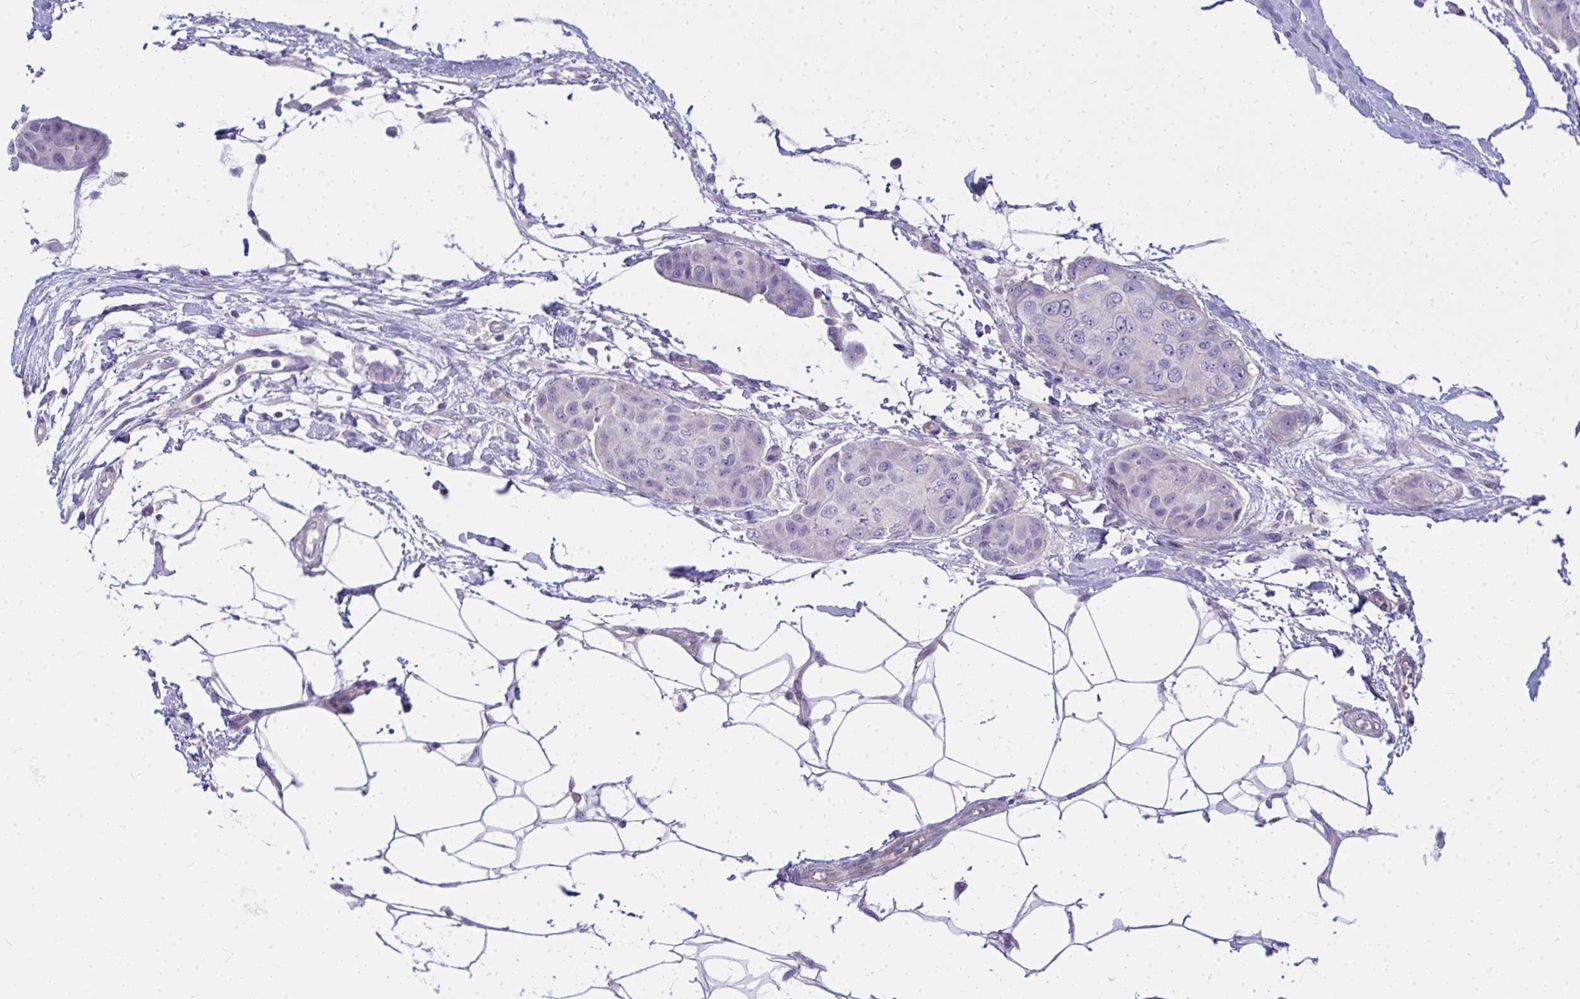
{"staining": {"intensity": "negative", "quantity": "none", "location": "none"}, "tissue": "breast cancer", "cell_type": "Tumor cells", "image_type": "cancer", "snomed": [{"axis": "morphology", "description": "Duct carcinoma"}, {"axis": "topography", "description": "Breast"}, {"axis": "topography", "description": "Lymph node"}], "caption": "Immunohistochemistry (IHC) image of human breast infiltrating ductal carcinoma stained for a protein (brown), which displays no staining in tumor cells. (IHC, brightfield microscopy, high magnification).", "gene": "LRRC36", "patient": {"sex": "female", "age": 80}}